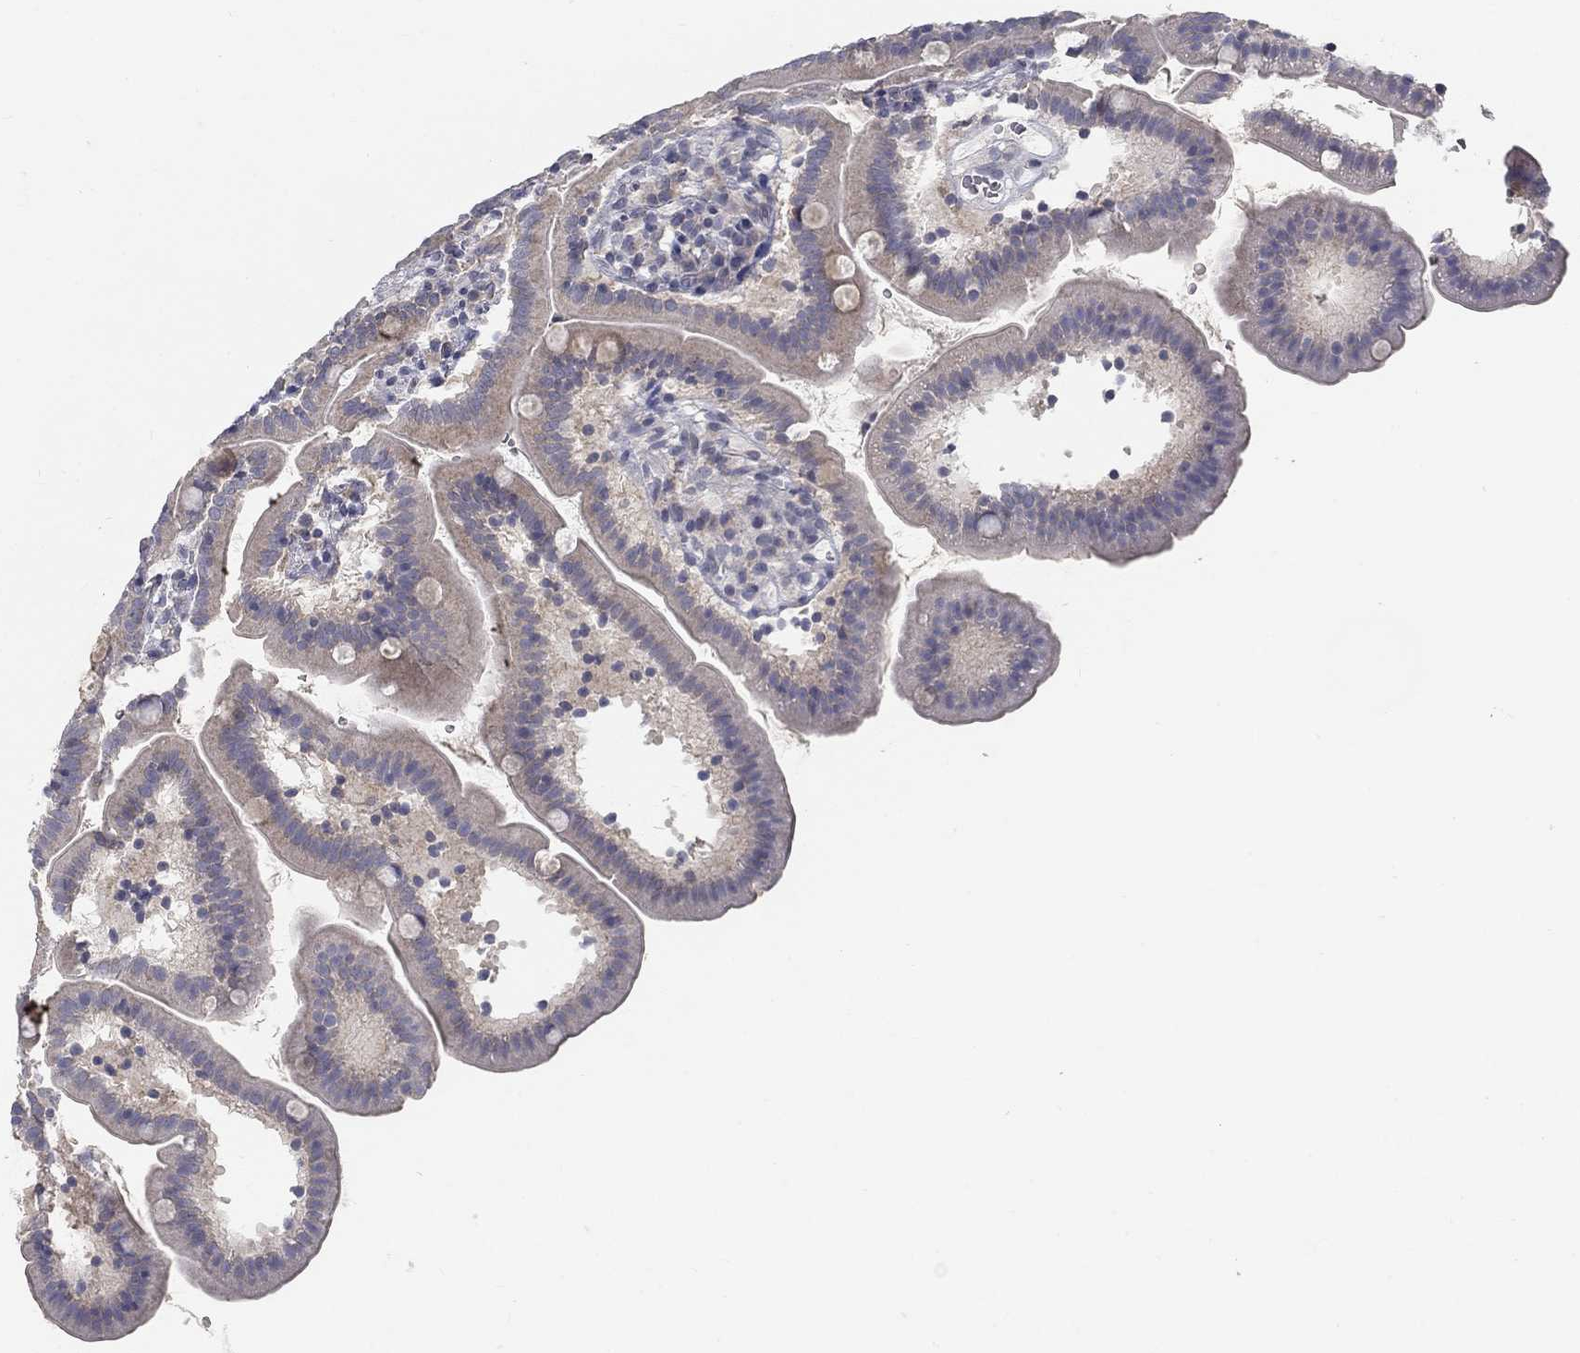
{"staining": {"intensity": "moderate", "quantity": "<25%", "location": "cytoplasmic/membranous"}, "tissue": "duodenum", "cell_type": "Glandular cells", "image_type": "normal", "snomed": [{"axis": "morphology", "description": "Normal tissue, NOS"}, {"axis": "topography", "description": "Duodenum"}], "caption": "Human duodenum stained with a protein marker displays moderate staining in glandular cells.", "gene": "ATP1A3", "patient": {"sex": "female", "age": 67}}